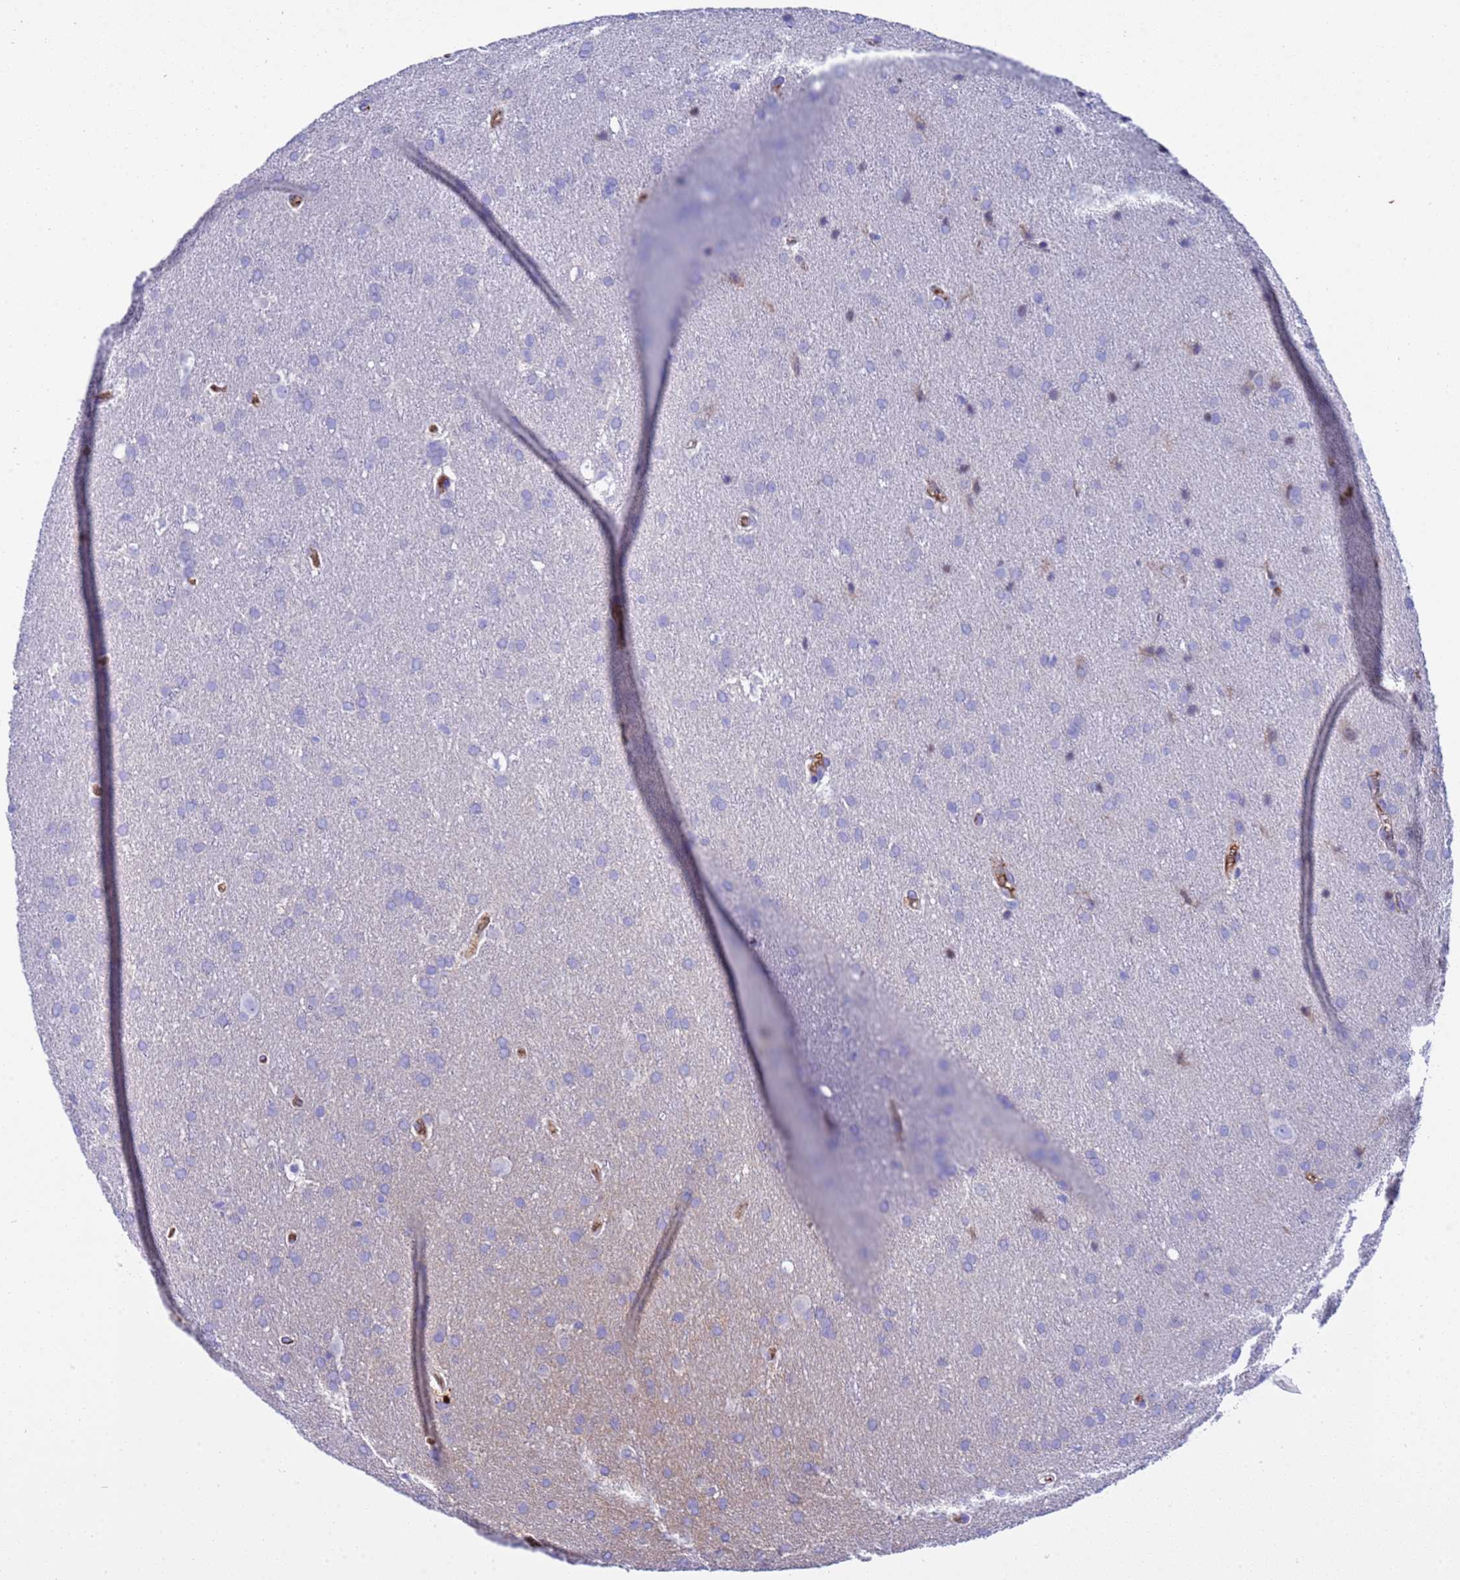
{"staining": {"intensity": "negative", "quantity": "none", "location": "none"}, "tissue": "glioma", "cell_type": "Tumor cells", "image_type": "cancer", "snomed": [{"axis": "morphology", "description": "Glioma, malignant, Low grade"}, {"axis": "topography", "description": "Brain"}], "caption": "The photomicrograph shows no significant positivity in tumor cells of malignant glioma (low-grade).", "gene": "H1-7", "patient": {"sex": "female", "age": 32}}